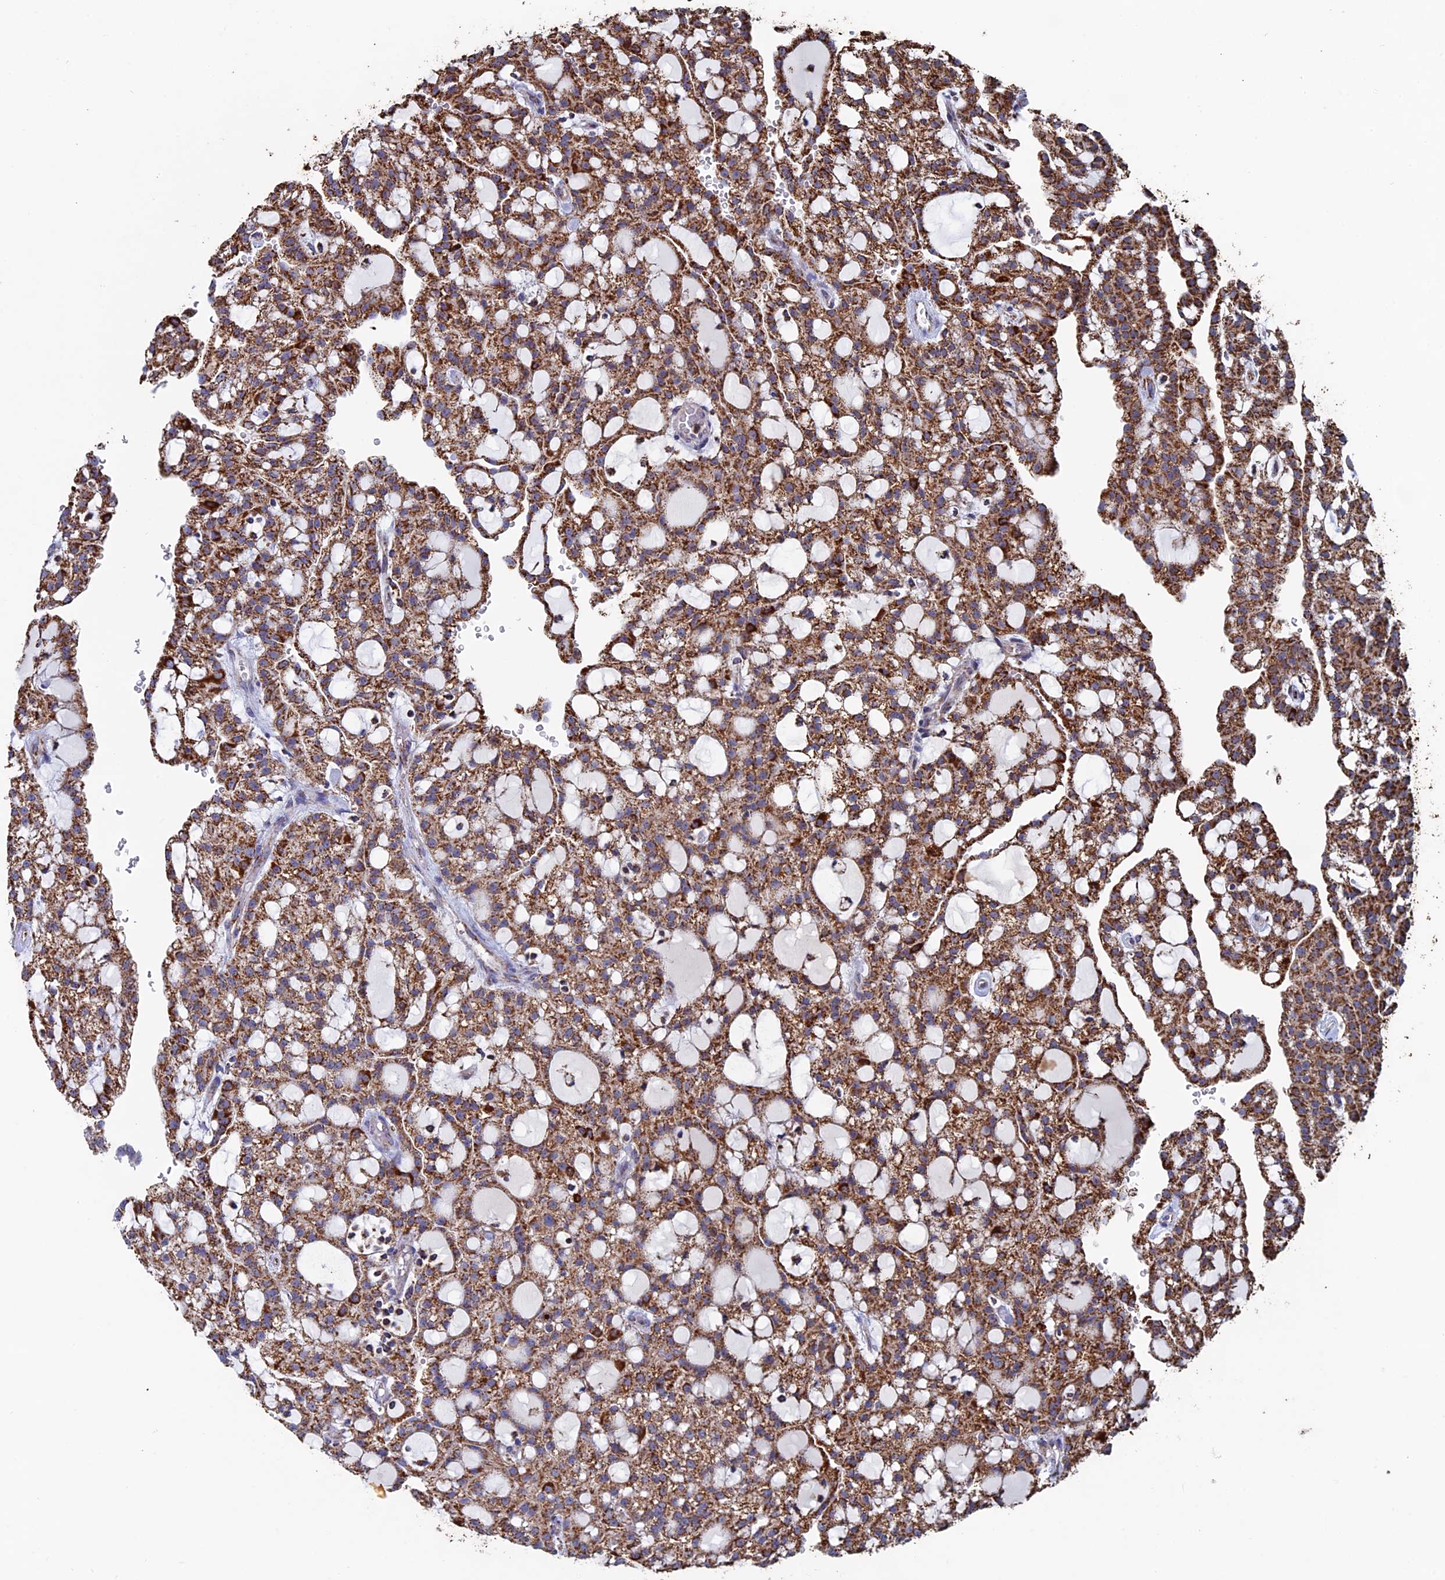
{"staining": {"intensity": "strong", "quantity": ">75%", "location": "cytoplasmic/membranous"}, "tissue": "renal cancer", "cell_type": "Tumor cells", "image_type": "cancer", "snomed": [{"axis": "morphology", "description": "Adenocarcinoma, NOS"}, {"axis": "topography", "description": "Kidney"}], "caption": "DAB immunohistochemical staining of human renal adenocarcinoma exhibits strong cytoplasmic/membranous protein positivity in about >75% of tumor cells.", "gene": "SEC24D", "patient": {"sex": "male", "age": 63}}